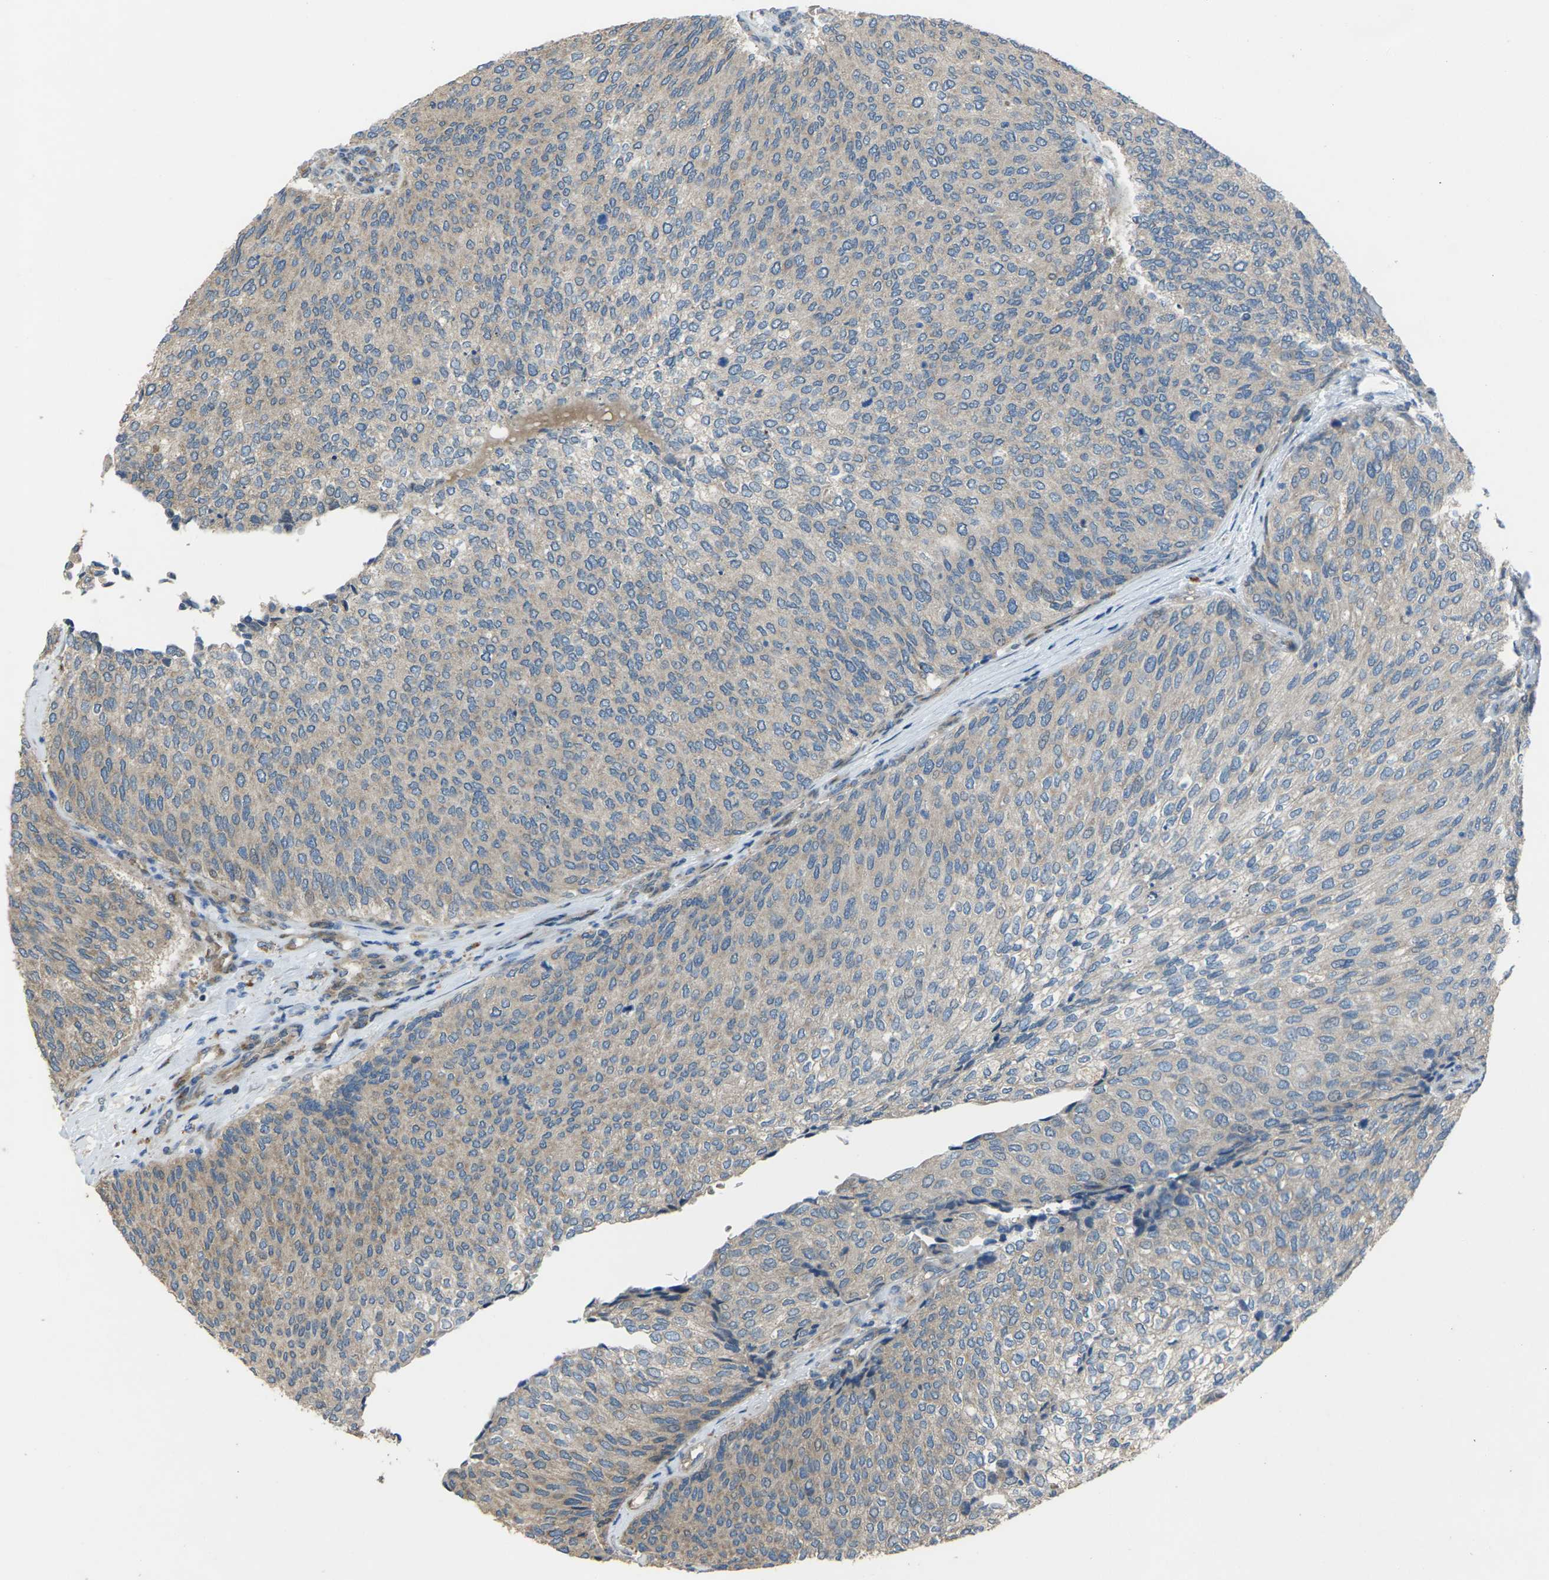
{"staining": {"intensity": "weak", "quantity": "<25%", "location": "cytoplasmic/membranous"}, "tissue": "urothelial cancer", "cell_type": "Tumor cells", "image_type": "cancer", "snomed": [{"axis": "morphology", "description": "Urothelial carcinoma, Low grade"}, {"axis": "topography", "description": "Urinary bladder"}], "caption": "Immunohistochemistry (IHC) image of human urothelial cancer stained for a protein (brown), which demonstrates no expression in tumor cells.", "gene": "EDNRA", "patient": {"sex": "female", "age": 79}}